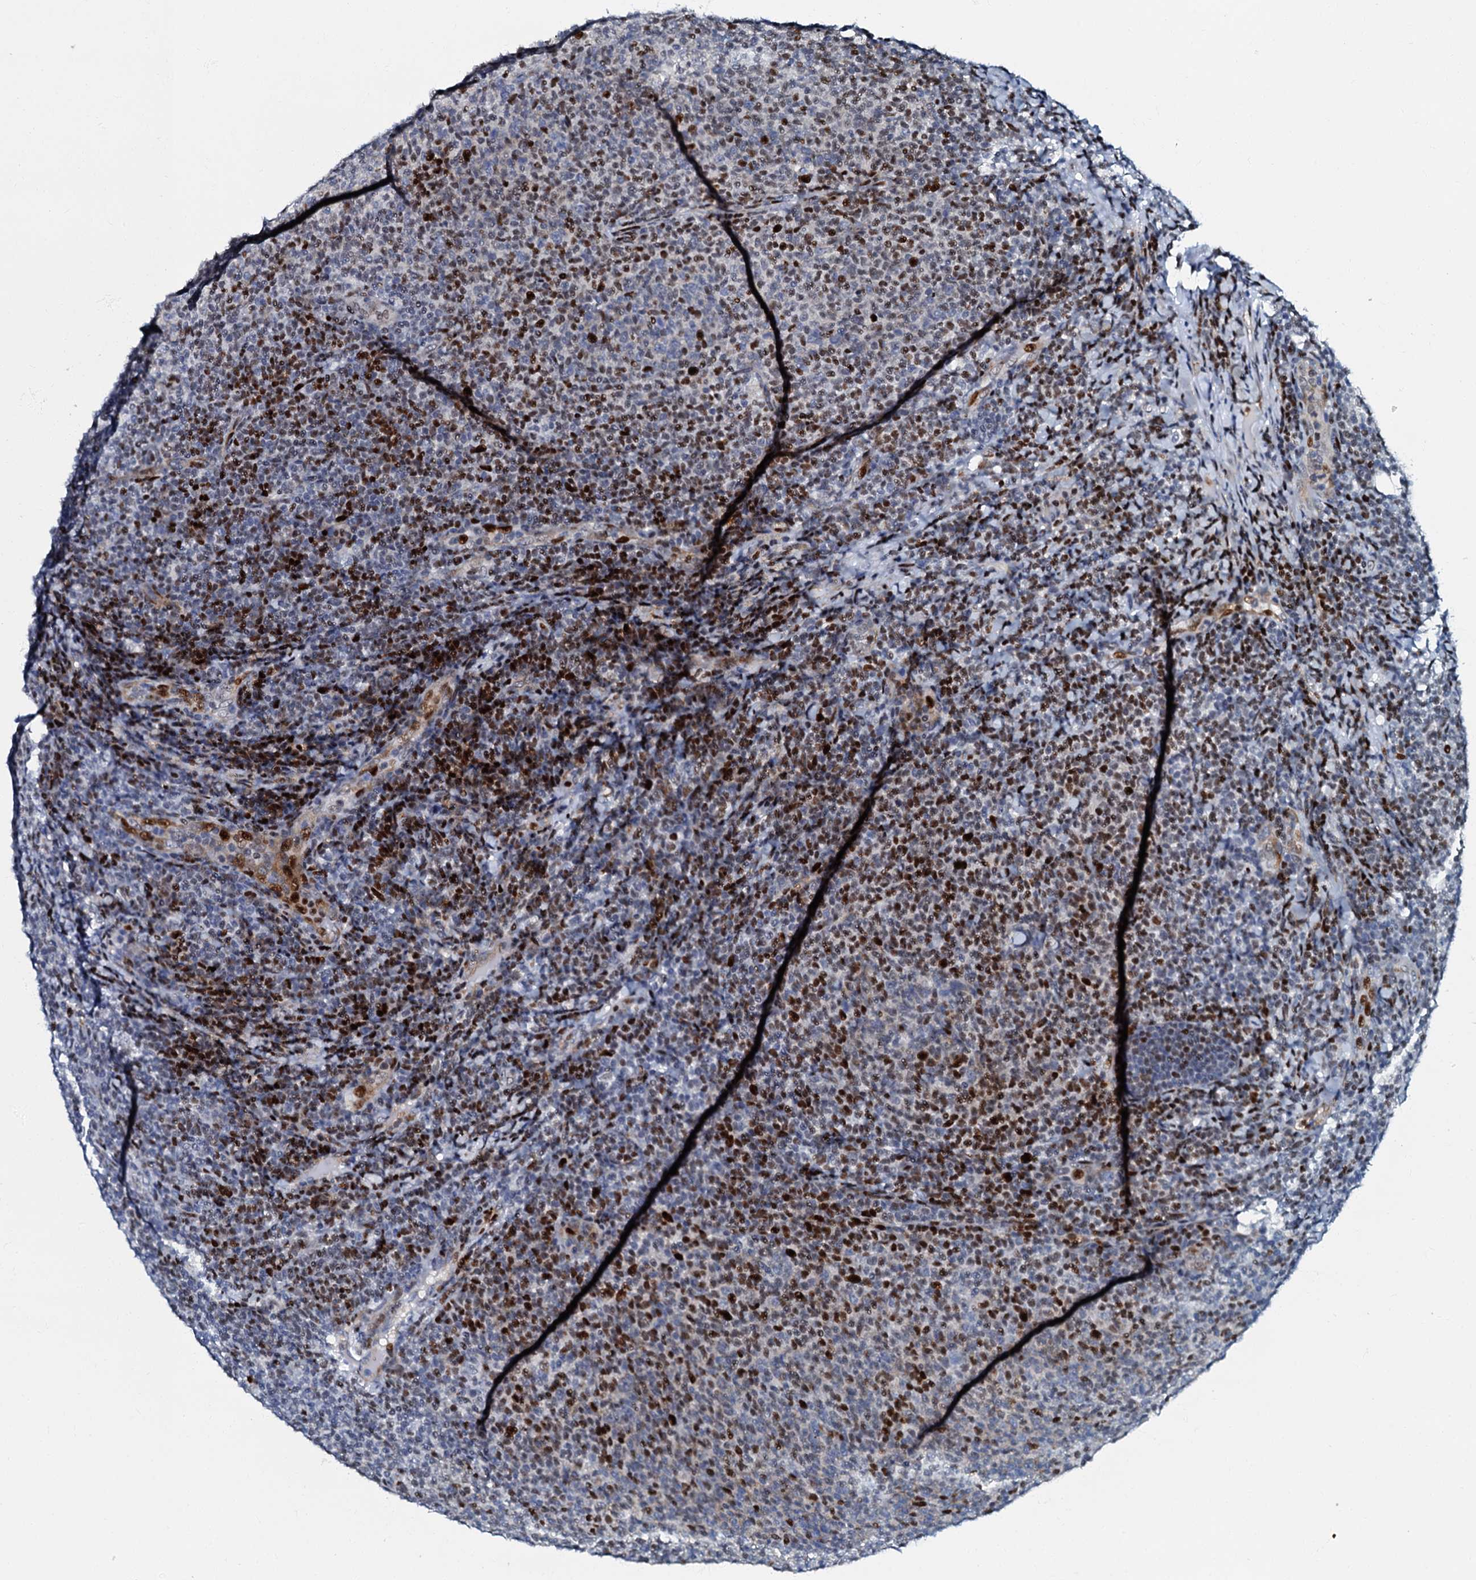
{"staining": {"intensity": "strong", "quantity": "25%-75%", "location": "nuclear"}, "tissue": "lymphoma", "cell_type": "Tumor cells", "image_type": "cancer", "snomed": [{"axis": "morphology", "description": "Malignant lymphoma, non-Hodgkin's type, Low grade"}, {"axis": "topography", "description": "Lymph node"}], "caption": "IHC staining of low-grade malignant lymphoma, non-Hodgkin's type, which demonstrates high levels of strong nuclear staining in about 25%-75% of tumor cells indicating strong nuclear protein staining. The staining was performed using DAB (3,3'-diaminobenzidine) (brown) for protein detection and nuclei were counterstained in hematoxylin (blue).", "gene": "MFSD5", "patient": {"sex": "male", "age": 66}}